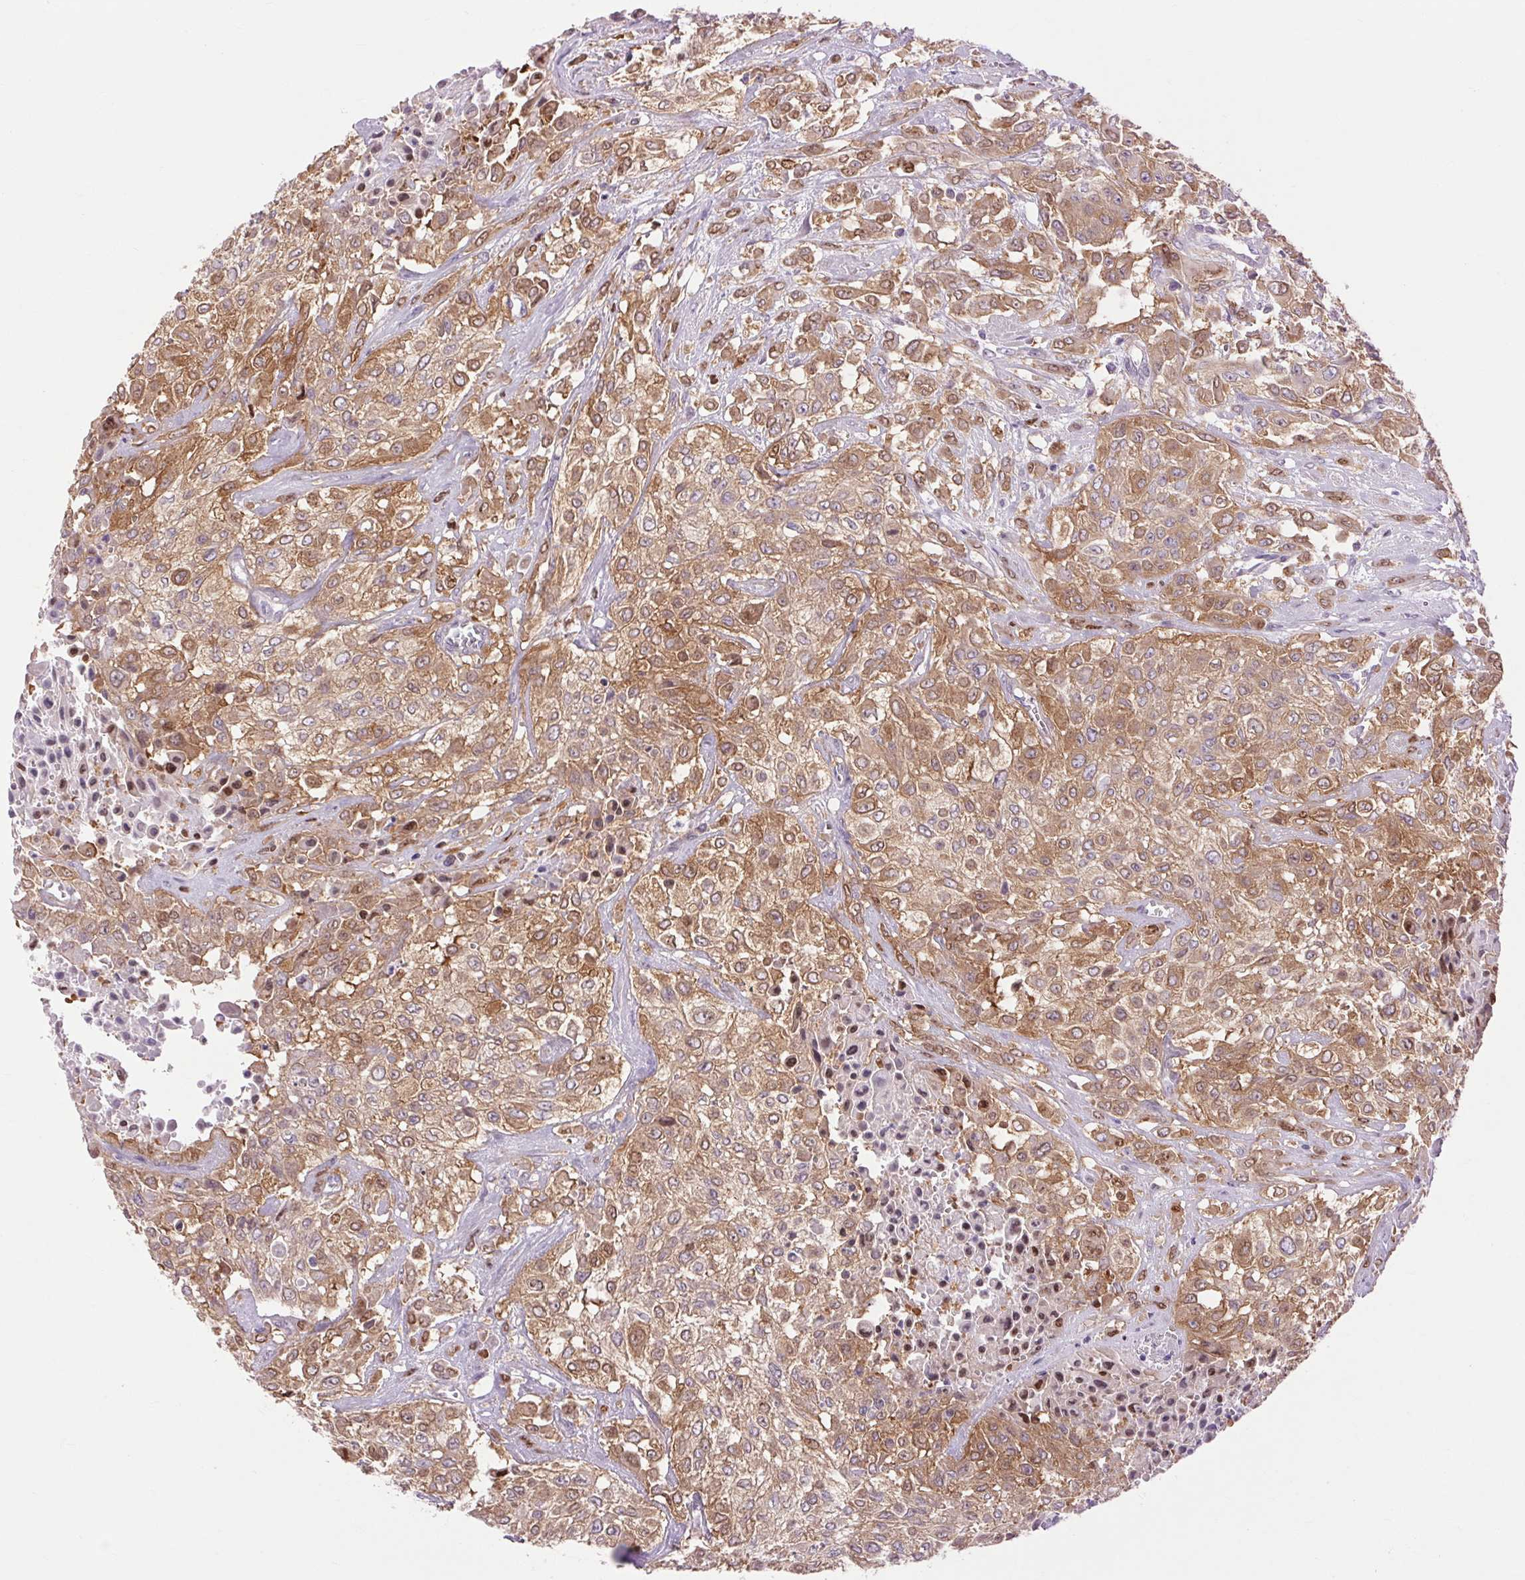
{"staining": {"intensity": "moderate", "quantity": ">75%", "location": "cytoplasmic/membranous"}, "tissue": "urothelial cancer", "cell_type": "Tumor cells", "image_type": "cancer", "snomed": [{"axis": "morphology", "description": "Urothelial carcinoma, High grade"}, {"axis": "topography", "description": "Urinary bladder"}], "caption": "Protein staining of urothelial cancer tissue displays moderate cytoplasmic/membranous expression in approximately >75% of tumor cells.", "gene": "SOWAHC", "patient": {"sex": "male", "age": 57}}